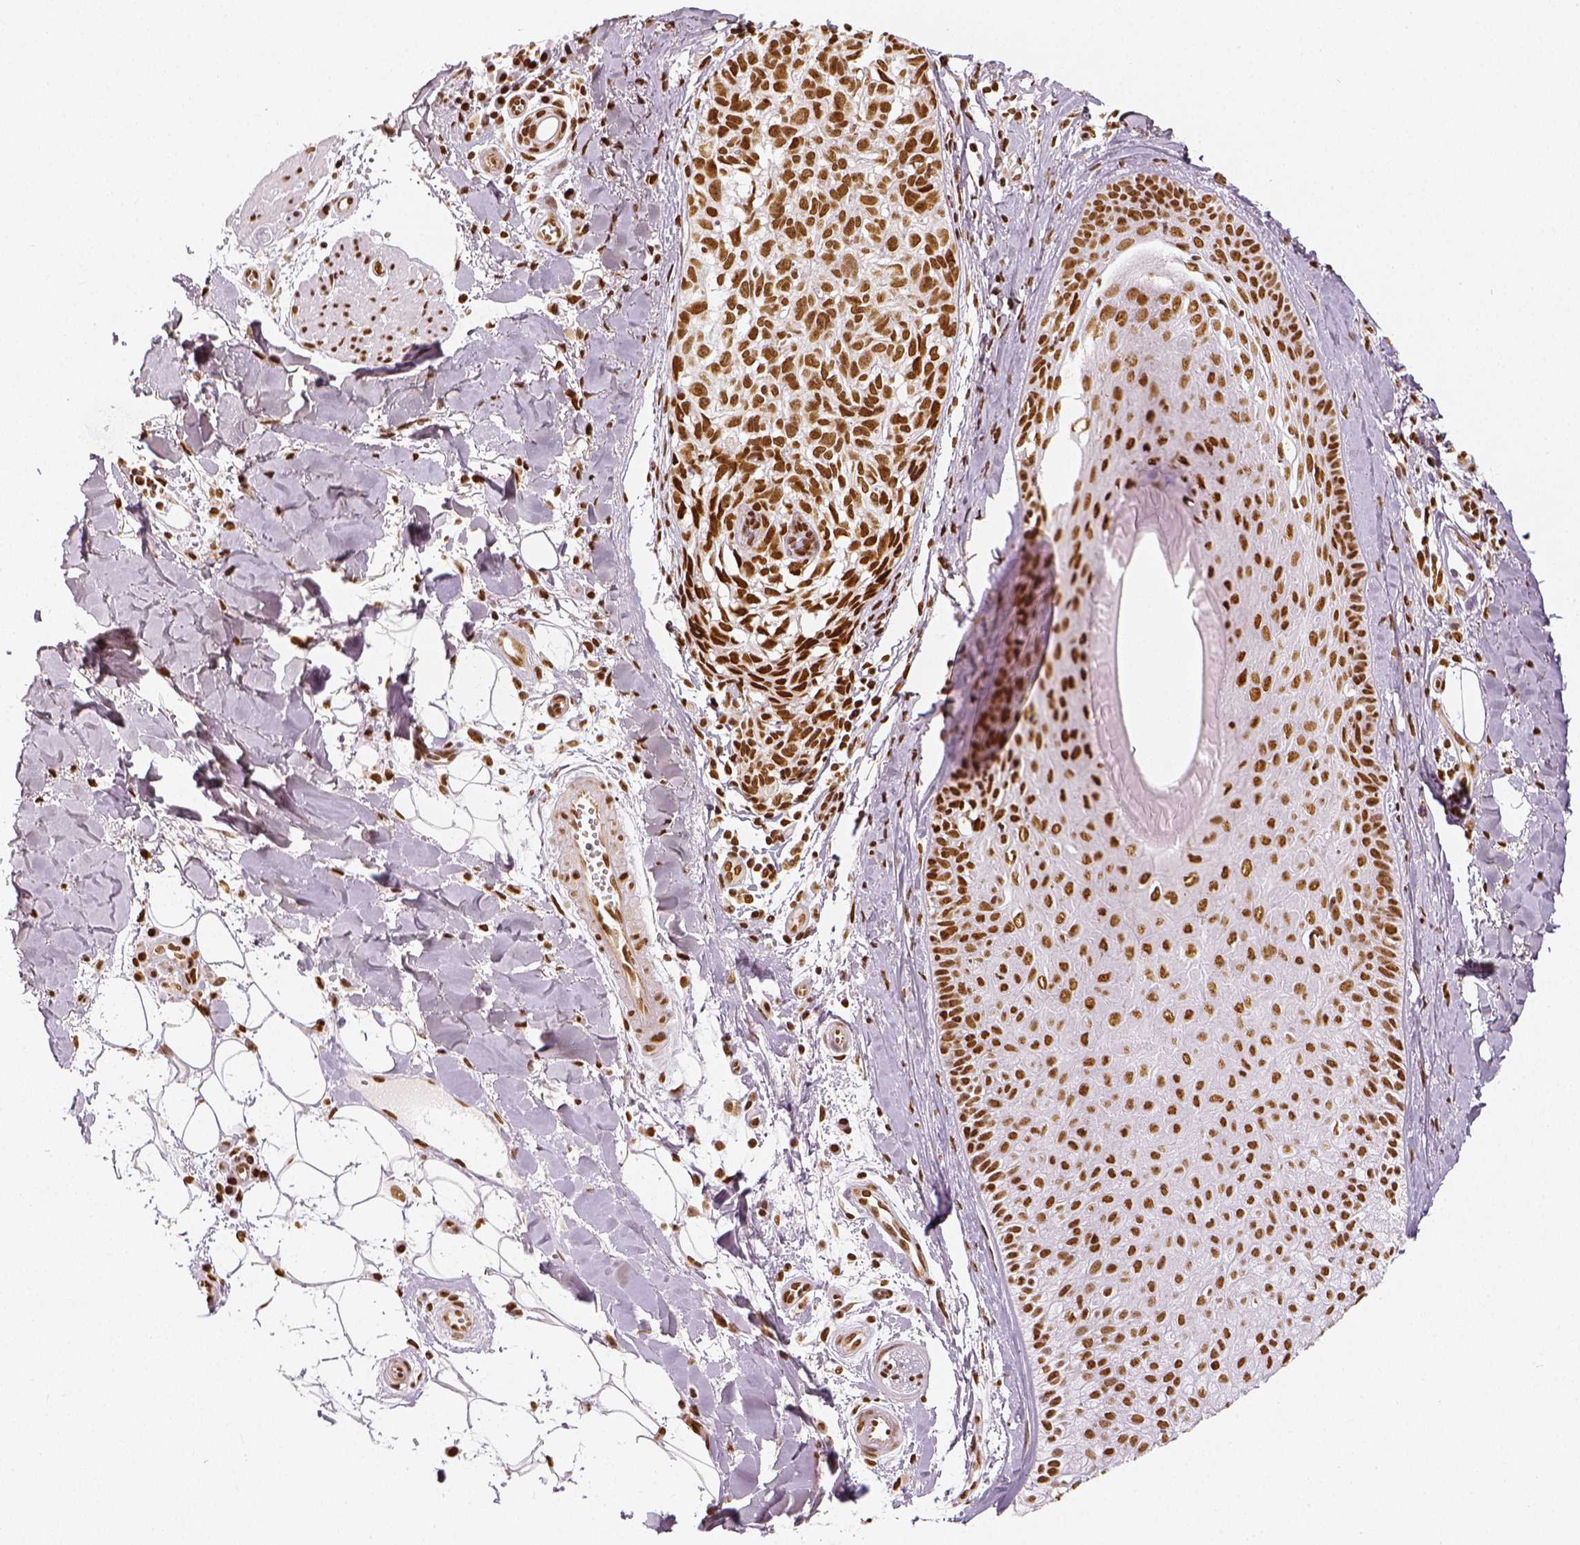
{"staining": {"intensity": "strong", "quantity": ">75%", "location": "nuclear"}, "tissue": "melanoma", "cell_type": "Tumor cells", "image_type": "cancer", "snomed": [{"axis": "morphology", "description": "Malignant melanoma, NOS"}, {"axis": "topography", "description": "Skin"}], "caption": "A micrograph of human melanoma stained for a protein reveals strong nuclear brown staining in tumor cells. Nuclei are stained in blue.", "gene": "KDM5B", "patient": {"sex": "male", "age": 48}}